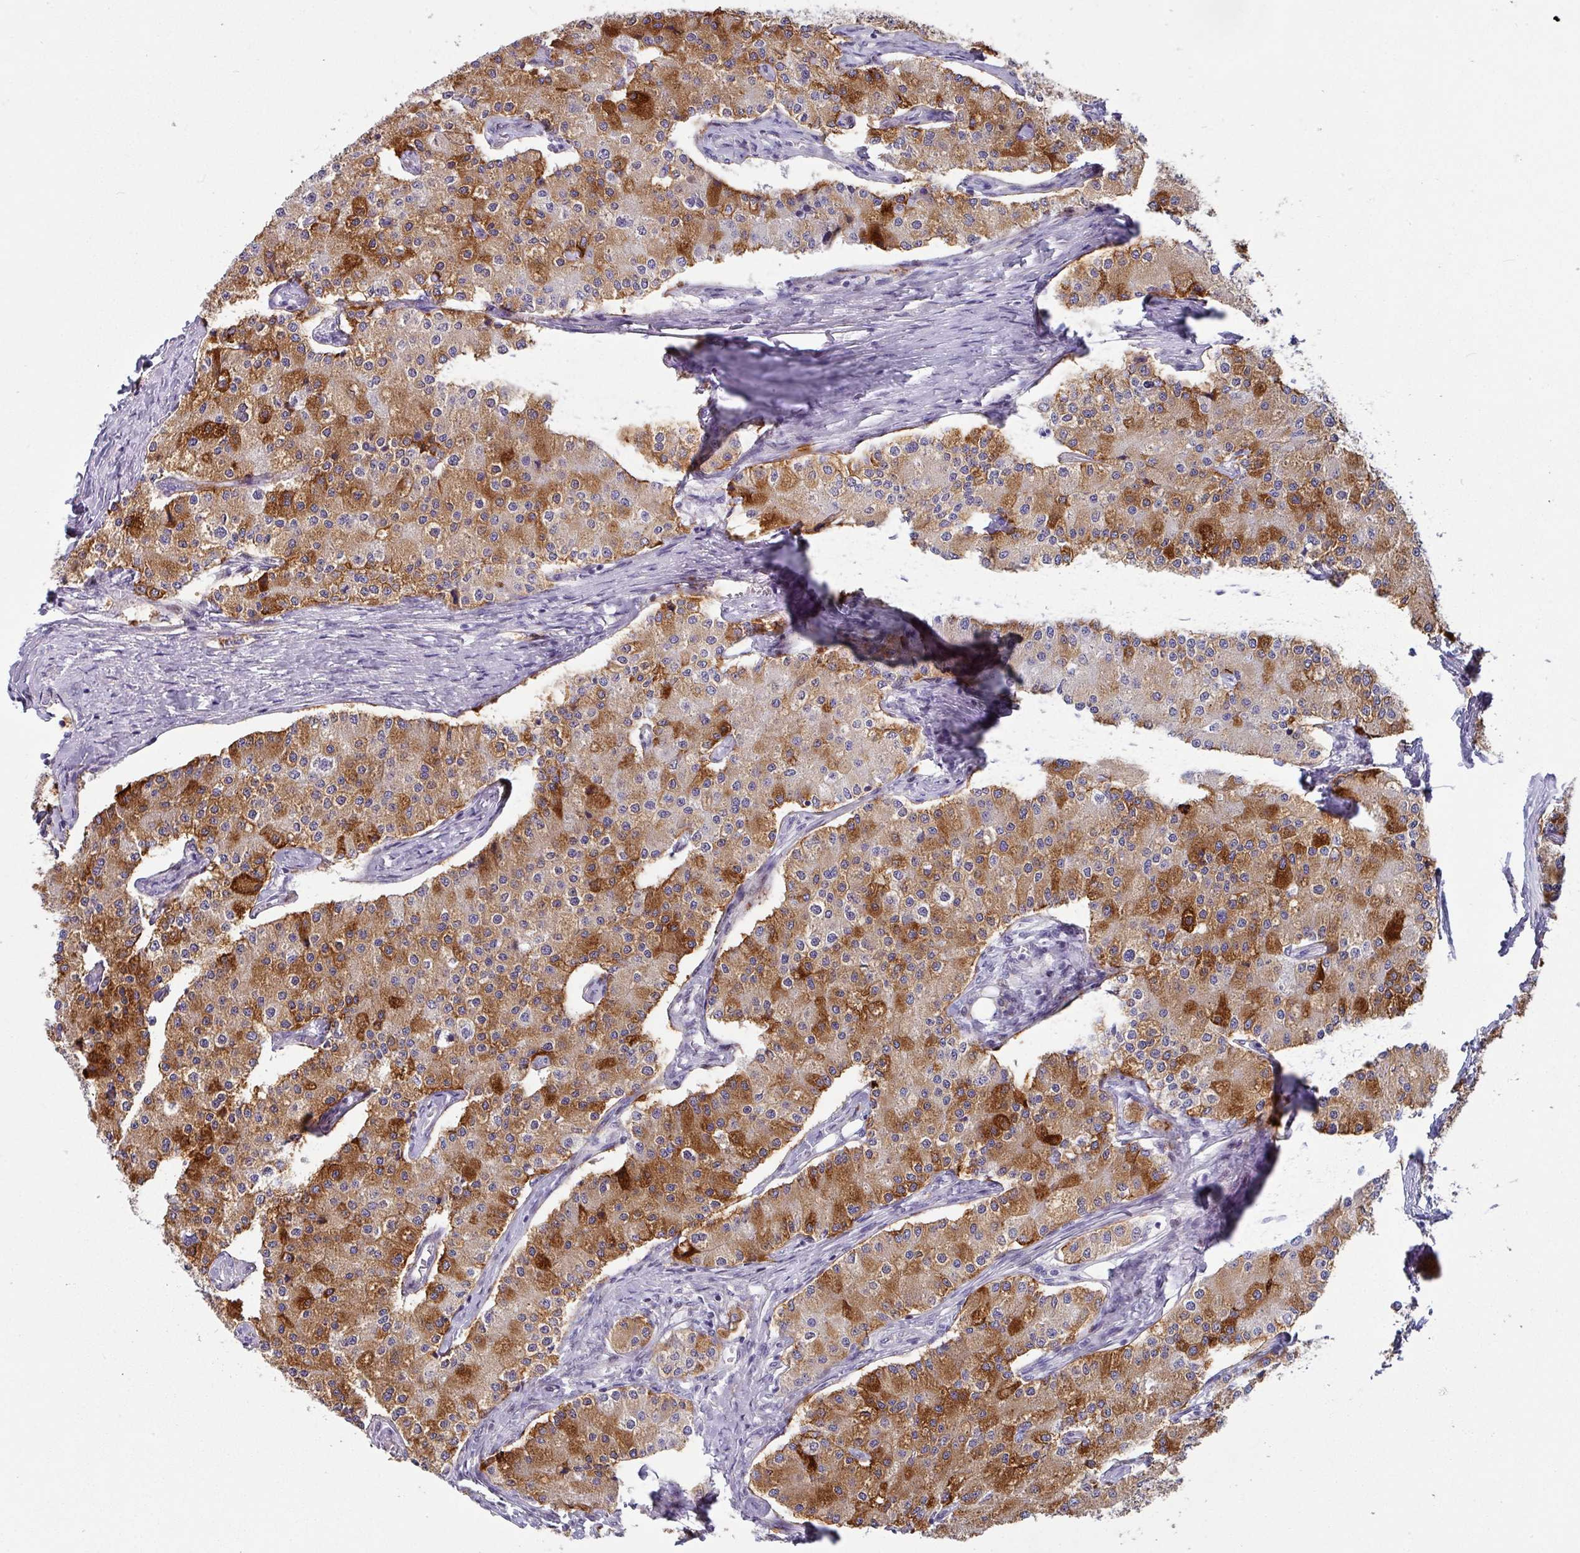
{"staining": {"intensity": "moderate", "quantity": ">75%", "location": "cytoplasmic/membranous"}, "tissue": "carcinoid", "cell_type": "Tumor cells", "image_type": "cancer", "snomed": [{"axis": "morphology", "description": "Carcinoid, malignant, NOS"}, {"axis": "topography", "description": "Colon"}], "caption": "Moderate cytoplasmic/membranous positivity for a protein is present in about >75% of tumor cells of malignant carcinoid using immunohistochemistry.", "gene": "KLHL3", "patient": {"sex": "female", "age": 52}}